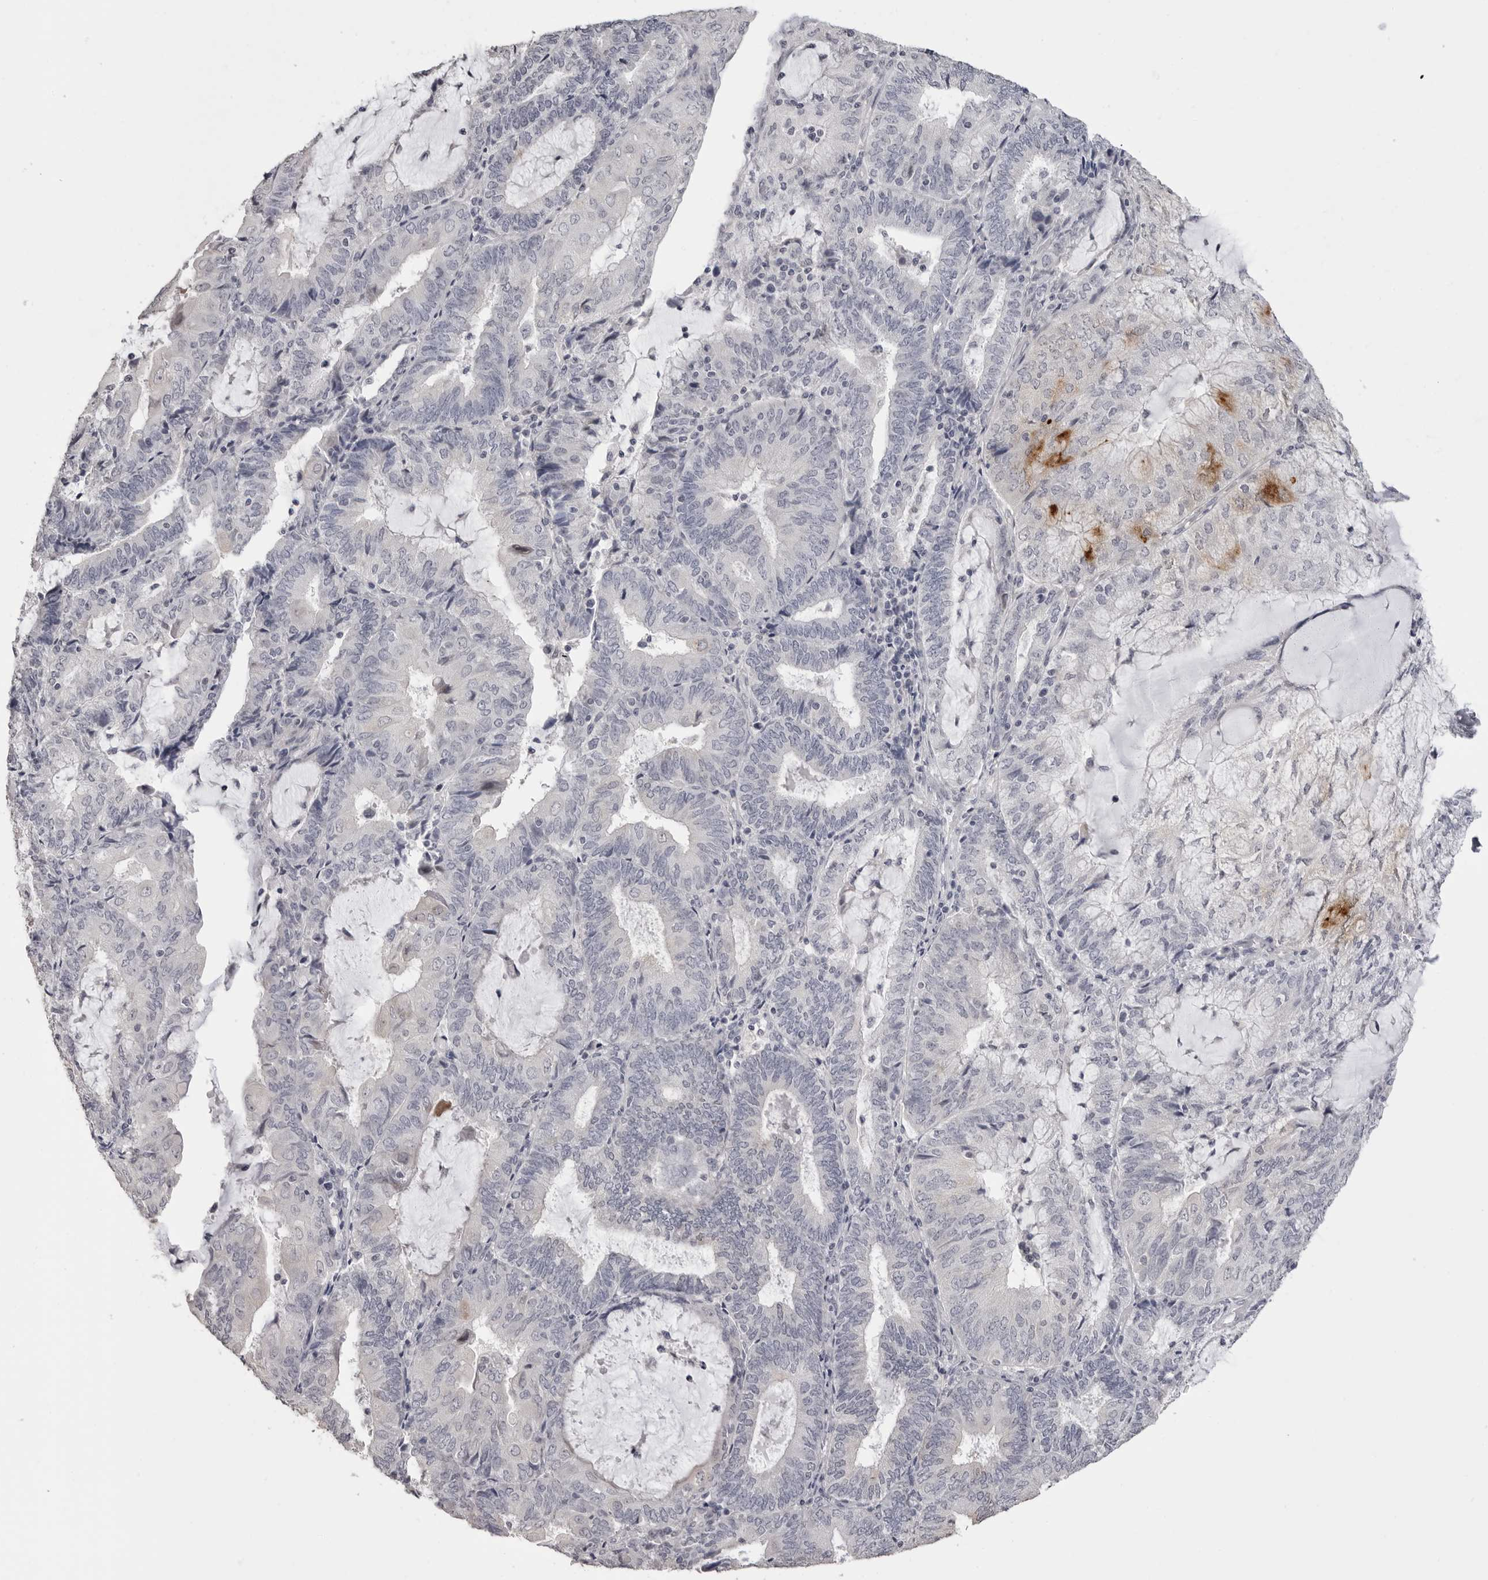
{"staining": {"intensity": "negative", "quantity": "none", "location": "none"}, "tissue": "endometrial cancer", "cell_type": "Tumor cells", "image_type": "cancer", "snomed": [{"axis": "morphology", "description": "Adenocarcinoma, NOS"}, {"axis": "topography", "description": "Endometrium"}], "caption": "Tumor cells show no significant positivity in endometrial cancer (adenocarcinoma).", "gene": "GPN2", "patient": {"sex": "female", "age": 81}}